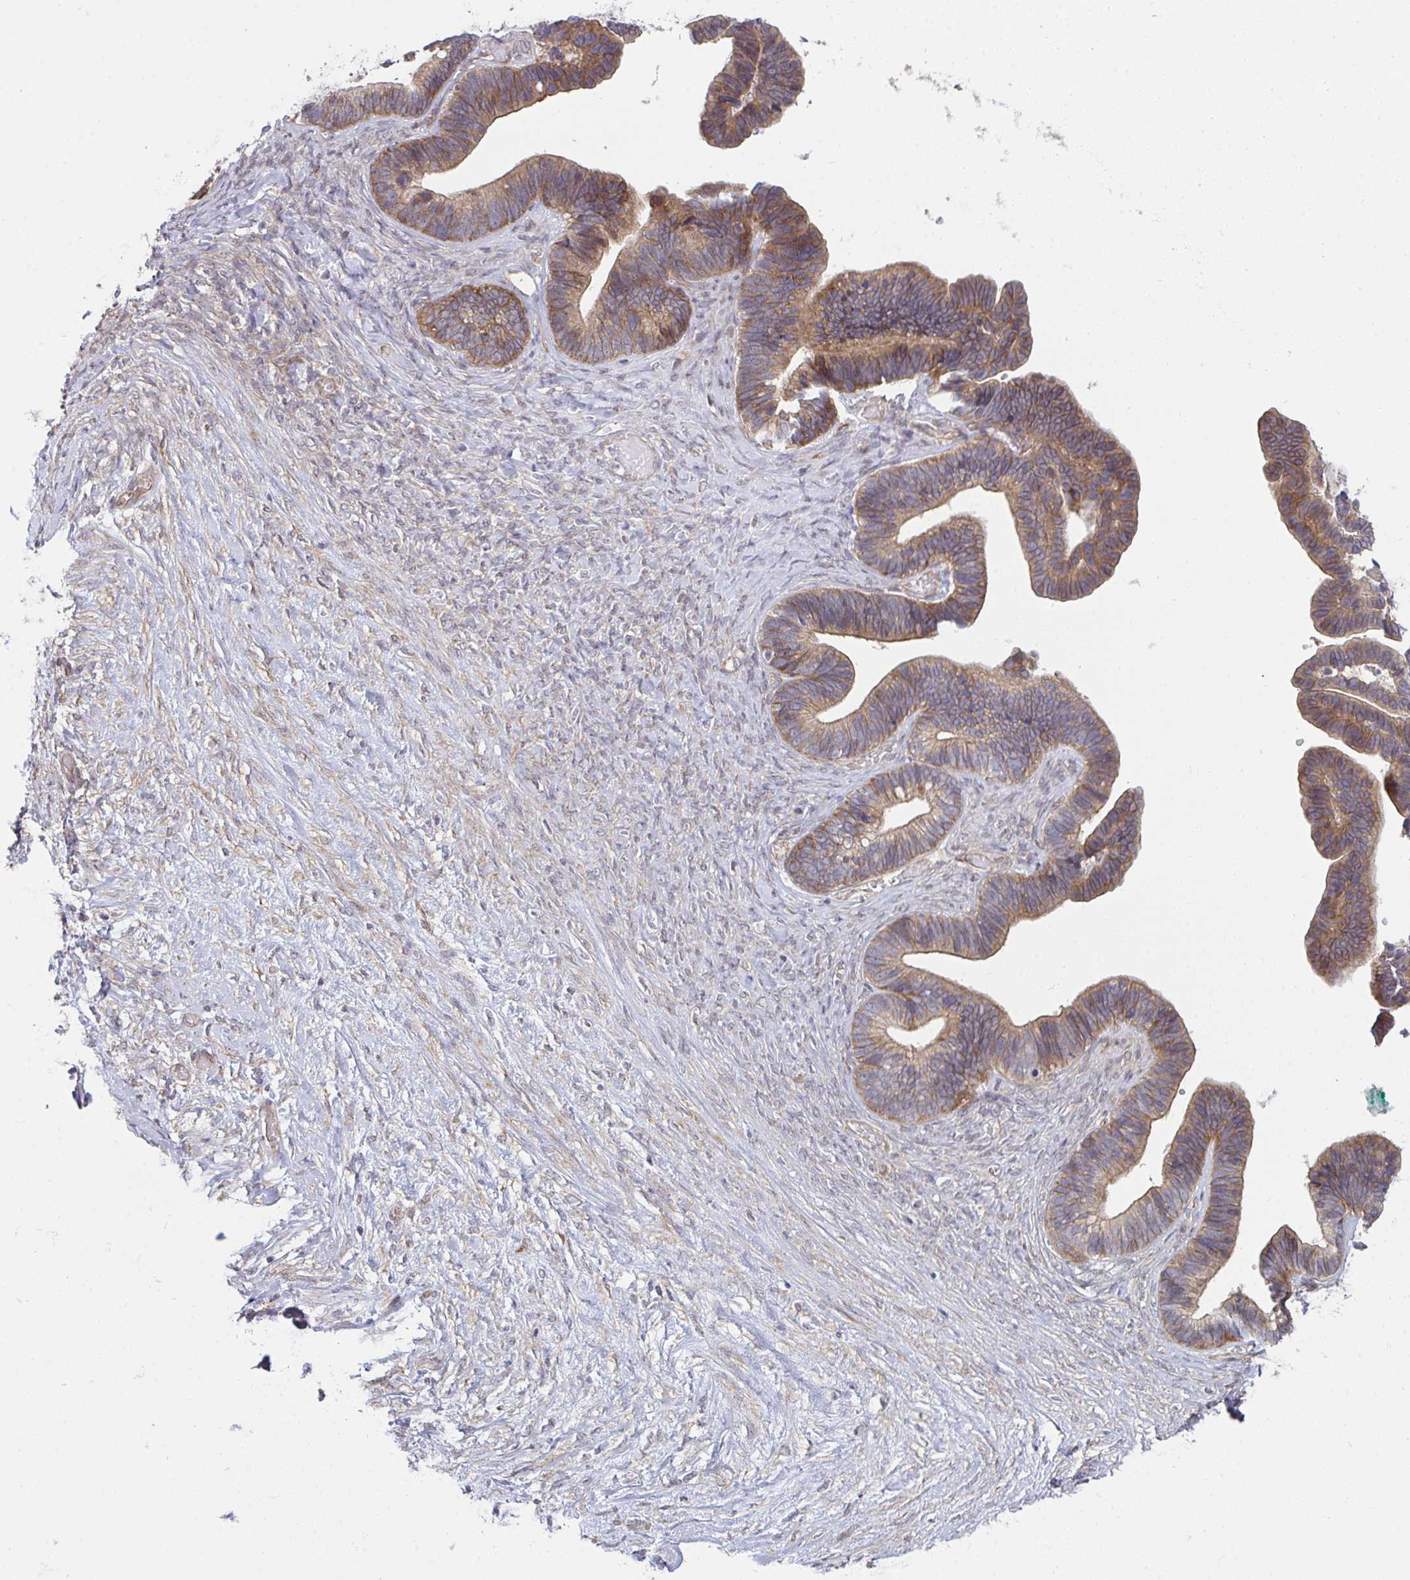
{"staining": {"intensity": "moderate", "quantity": ">75%", "location": "cytoplasmic/membranous"}, "tissue": "ovarian cancer", "cell_type": "Tumor cells", "image_type": "cancer", "snomed": [{"axis": "morphology", "description": "Cystadenocarcinoma, serous, NOS"}, {"axis": "topography", "description": "Ovary"}], "caption": "Protein staining of serous cystadenocarcinoma (ovarian) tissue displays moderate cytoplasmic/membranous expression in about >75% of tumor cells.", "gene": "CASP9", "patient": {"sex": "female", "age": 56}}